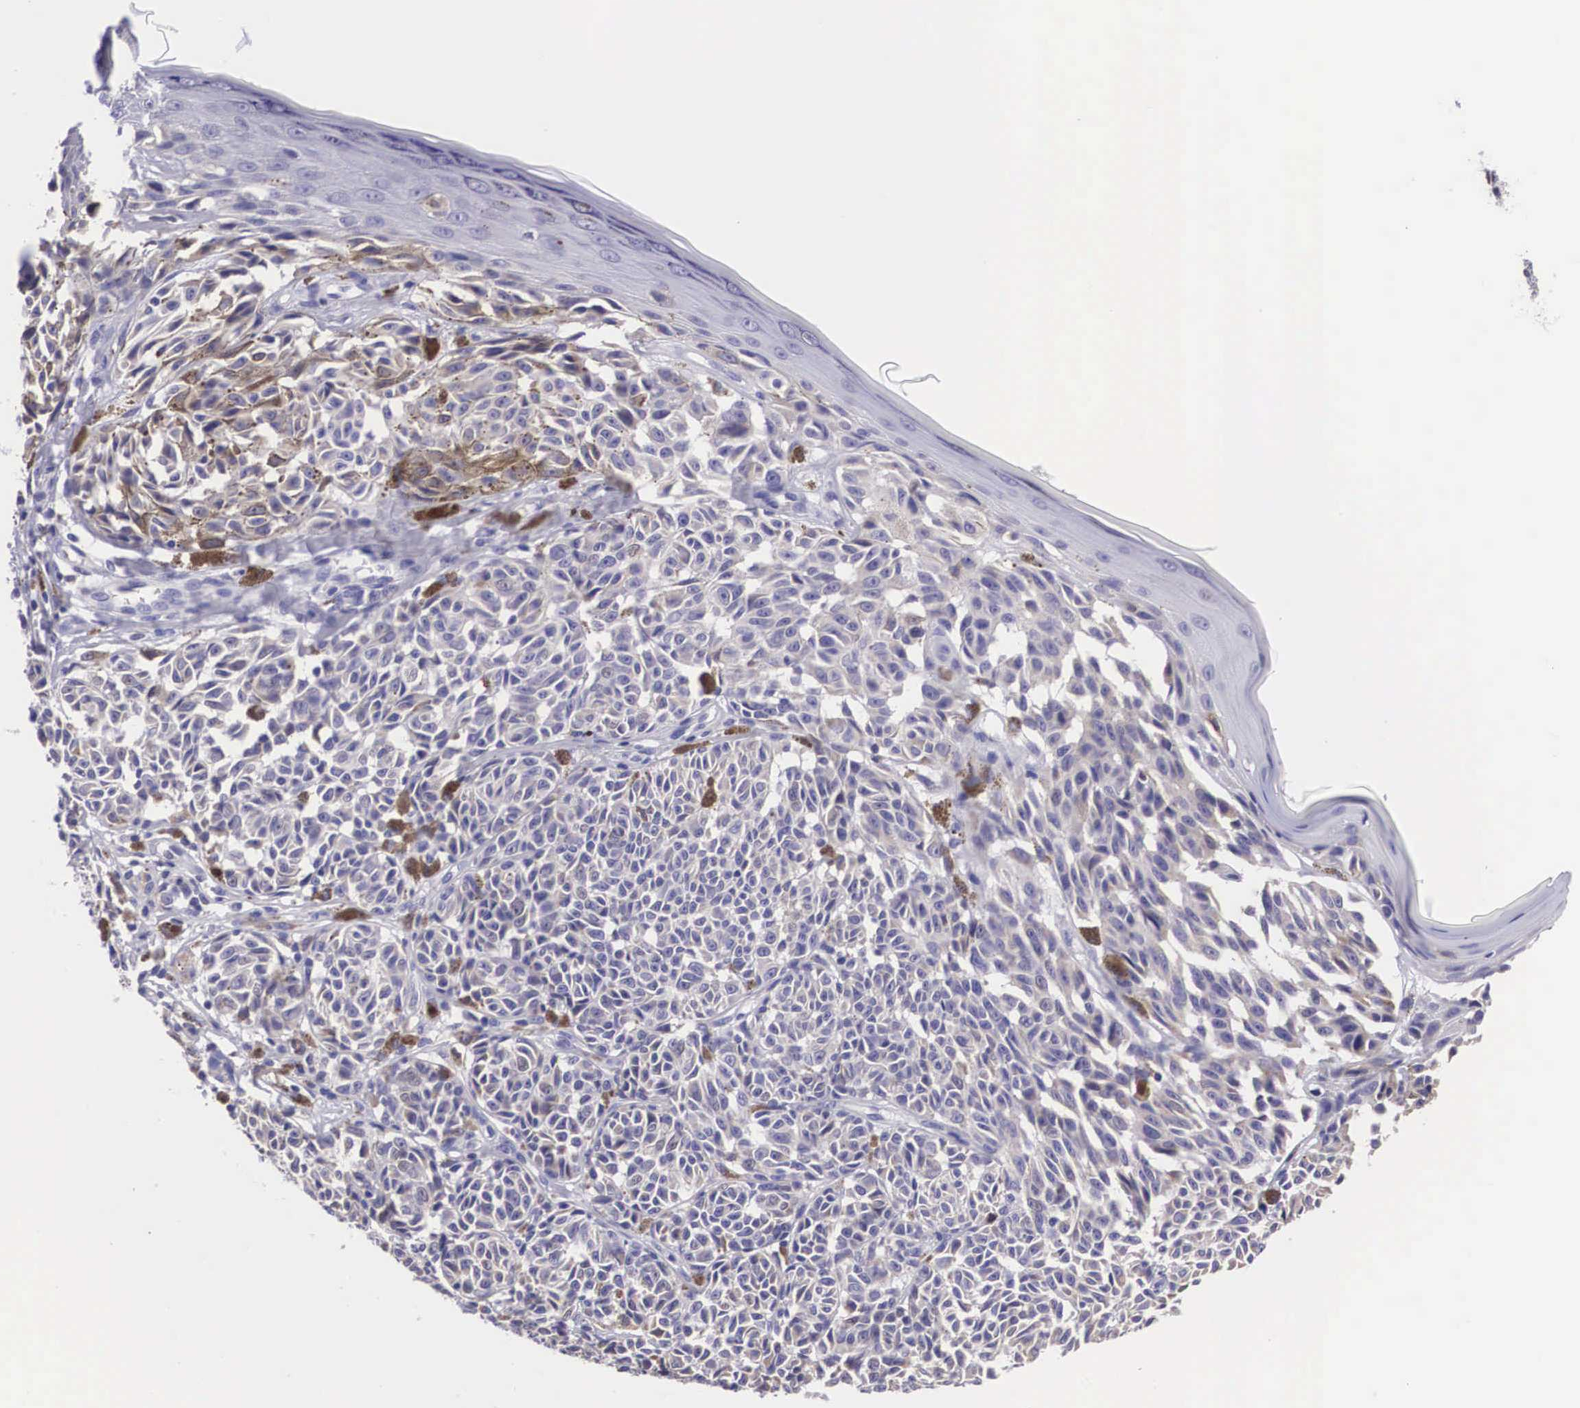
{"staining": {"intensity": "weak", "quantity": "<25%", "location": "cytoplasmic/membranous"}, "tissue": "melanoma", "cell_type": "Tumor cells", "image_type": "cancer", "snomed": [{"axis": "morphology", "description": "Malignant melanoma, NOS"}, {"axis": "topography", "description": "Skin"}], "caption": "Immunohistochemistry photomicrograph of melanoma stained for a protein (brown), which demonstrates no expression in tumor cells.", "gene": "ARG2", "patient": {"sex": "male", "age": 49}}